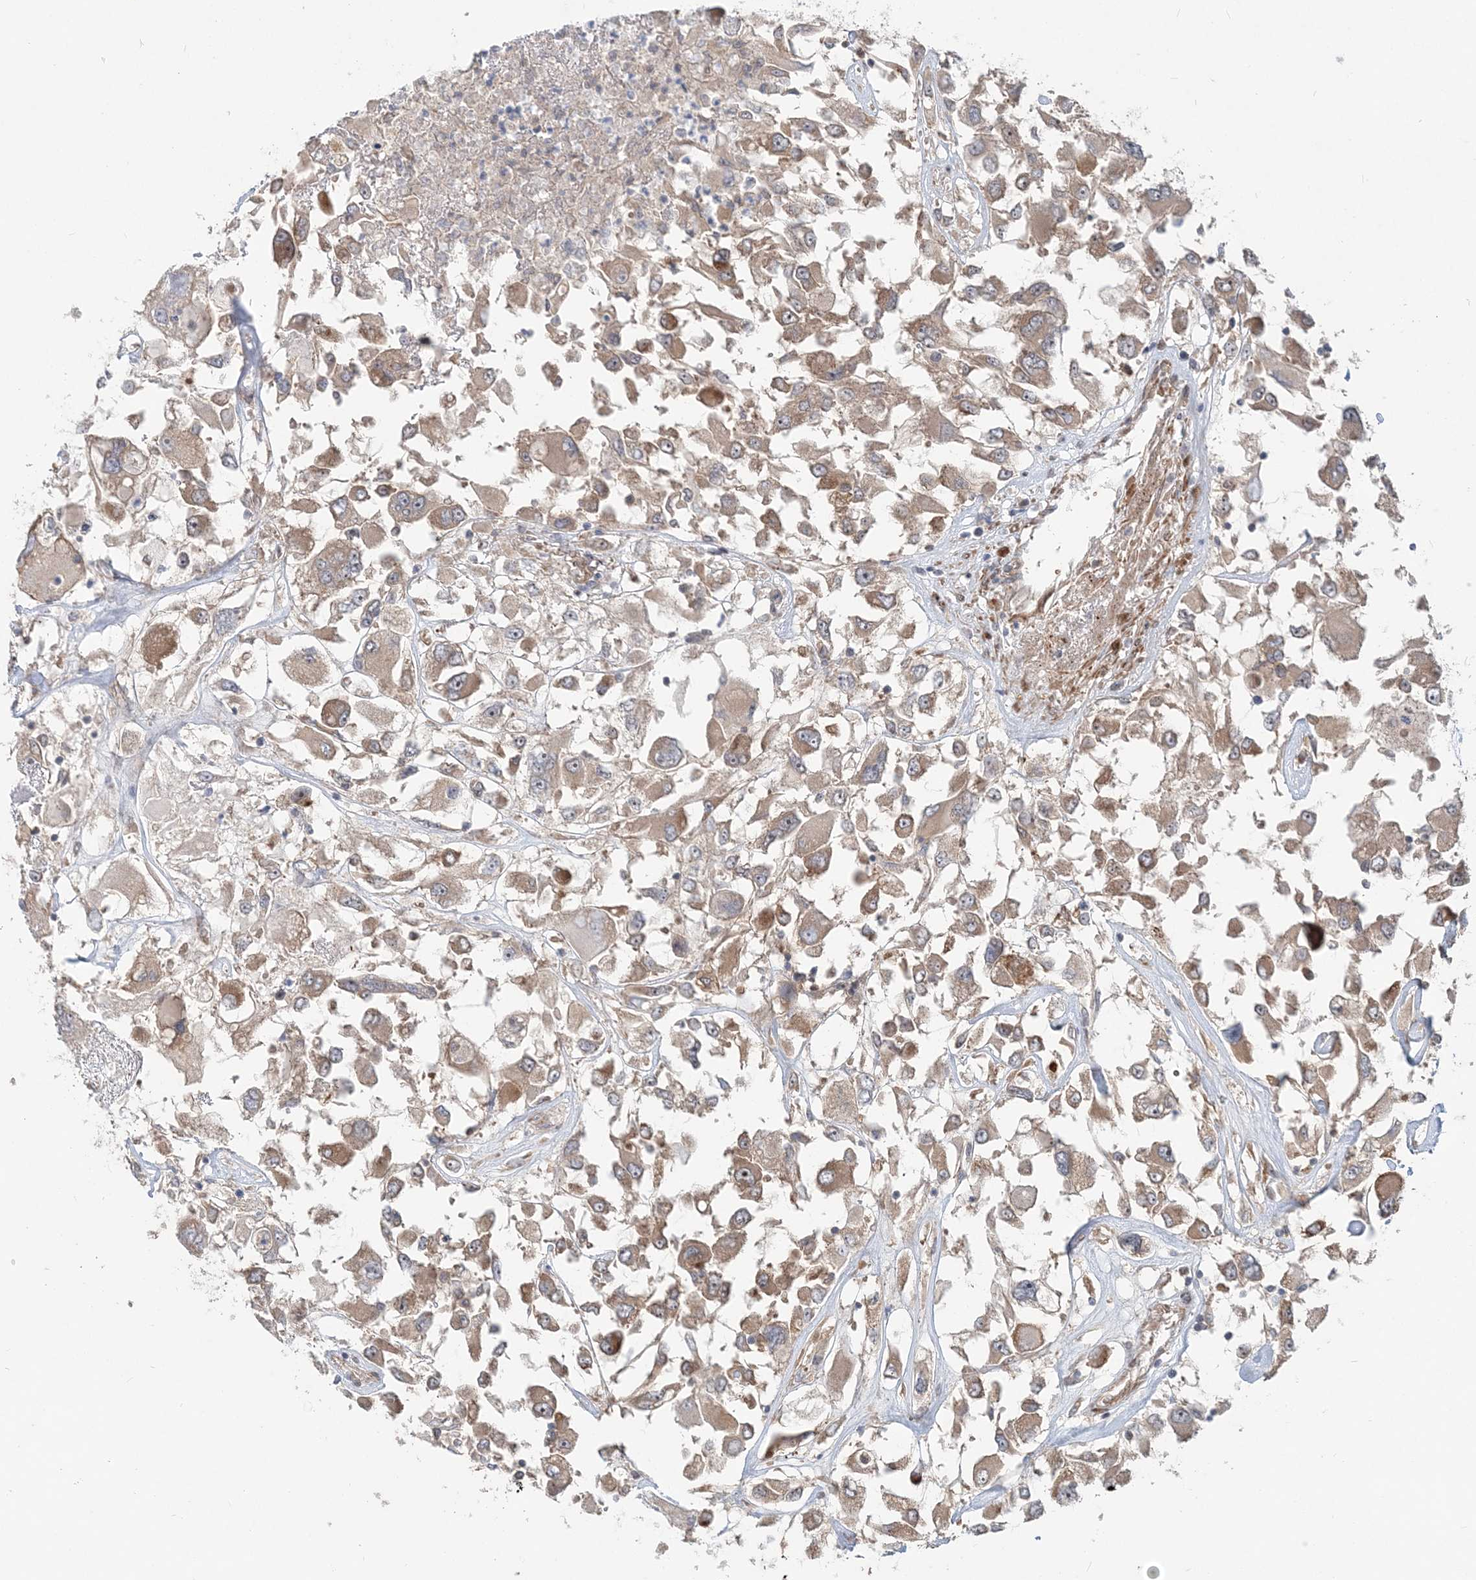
{"staining": {"intensity": "weak", "quantity": ">75%", "location": "cytoplasmic/membranous"}, "tissue": "renal cancer", "cell_type": "Tumor cells", "image_type": "cancer", "snomed": [{"axis": "morphology", "description": "Adenocarcinoma, NOS"}, {"axis": "topography", "description": "Kidney"}], "caption": "Adenocarcinoma (renal) tissue reveals weak cytoplasmic/membranous expression in approximately >75% of tumor cells", "gene": "GEMIN5", "patient": {"sex": "female", "age": 52}}